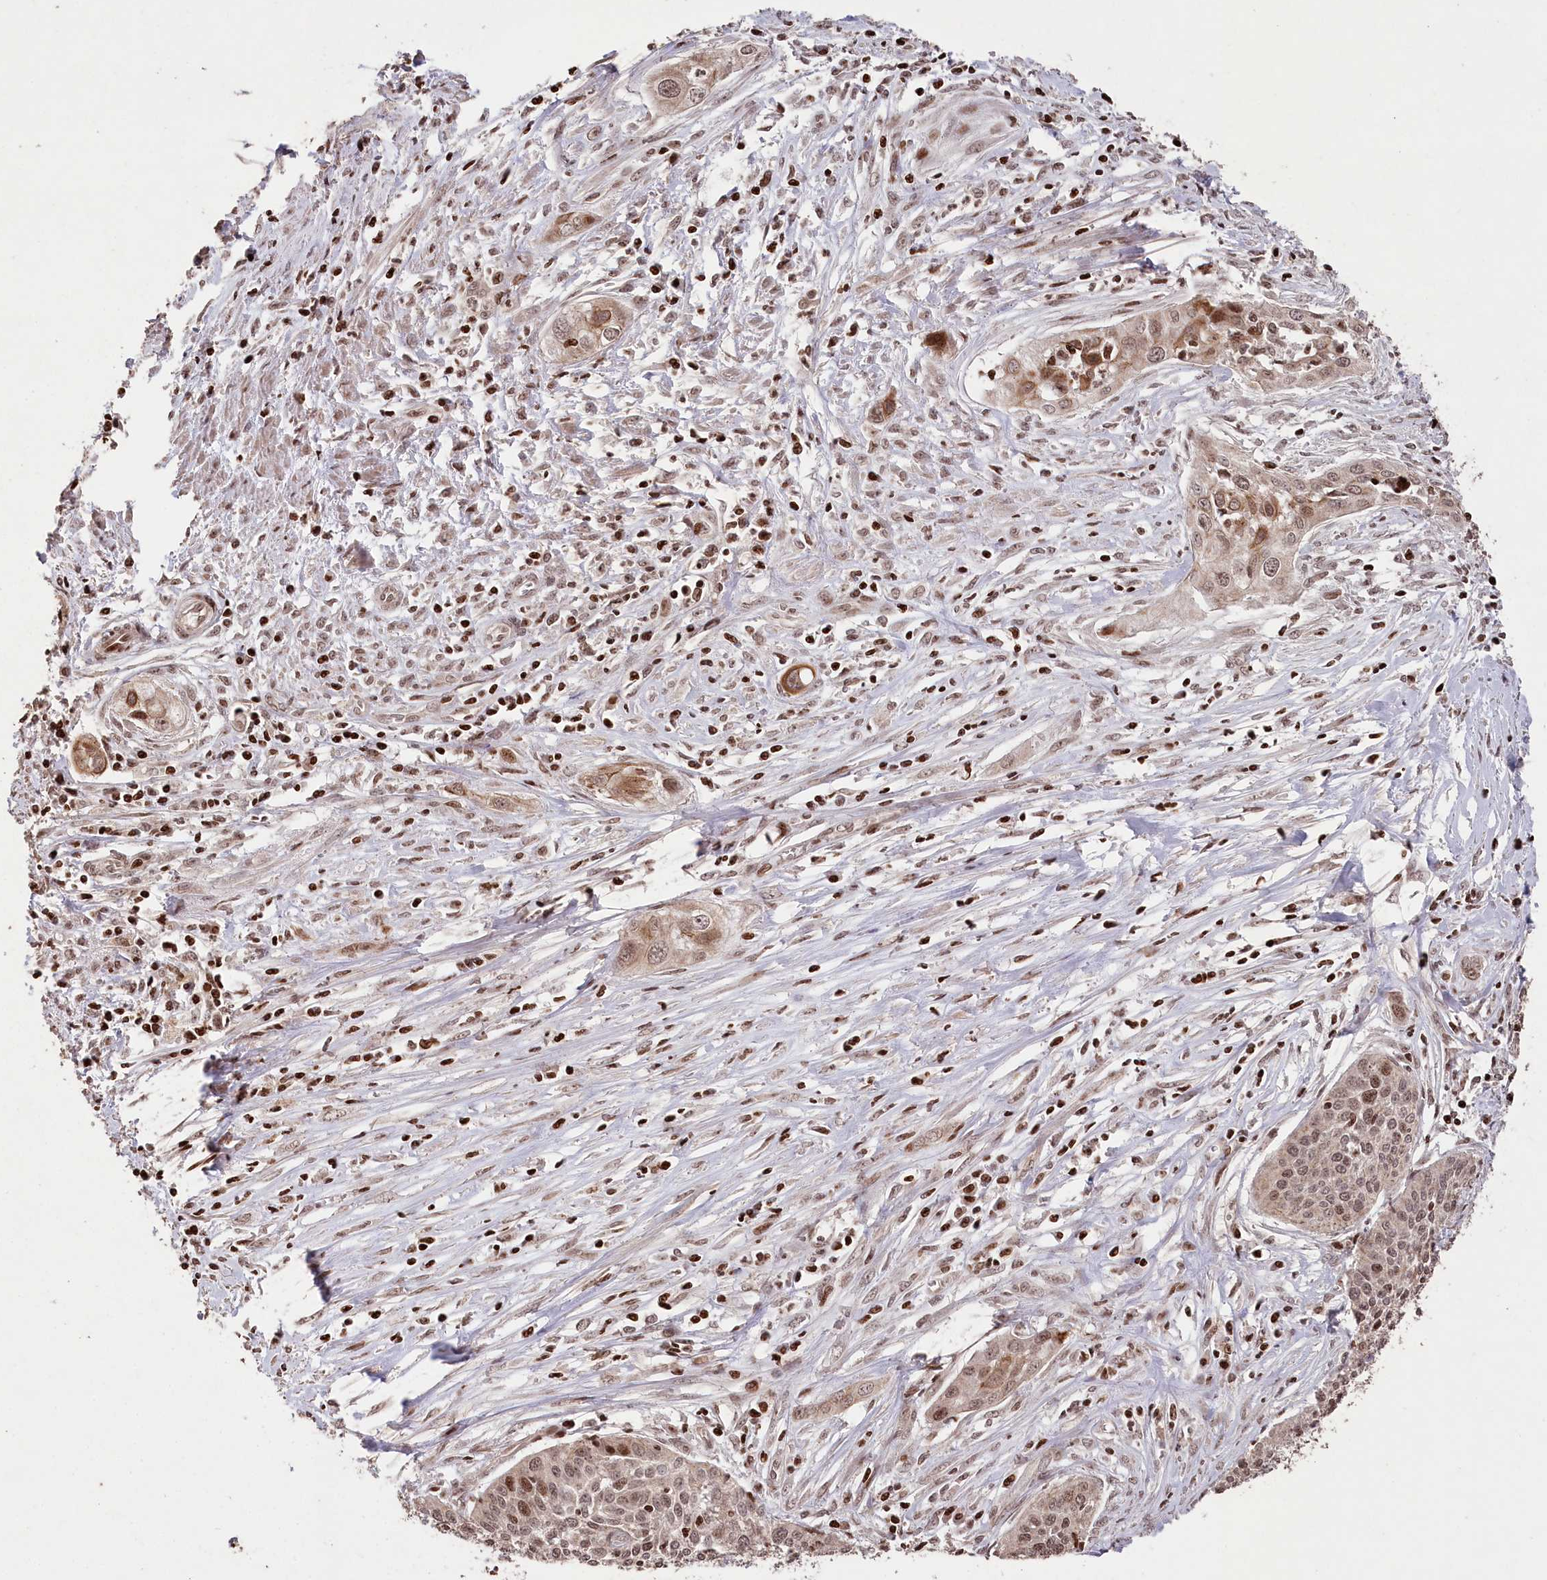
{"staining": {"intensity": "moderate", "quantity": ">75%", "location": "nuclear"}, "tissue": "cervical cancer", "cell_type": "Tumor cells", "image_type": "cancer", "snomed": [{"axis": "morphology", "description": "Squamous cell carcinoma, NOS"}, {"axis": "topography", "description": "Cervix"}], "caption": "Protein staining by immunohistochemistry shows moderate nuclear staining in about >75% of tumor cells in cervical cancer.", "gene": "CCSER2", "patient": {"sex": "female", "age": 34}}